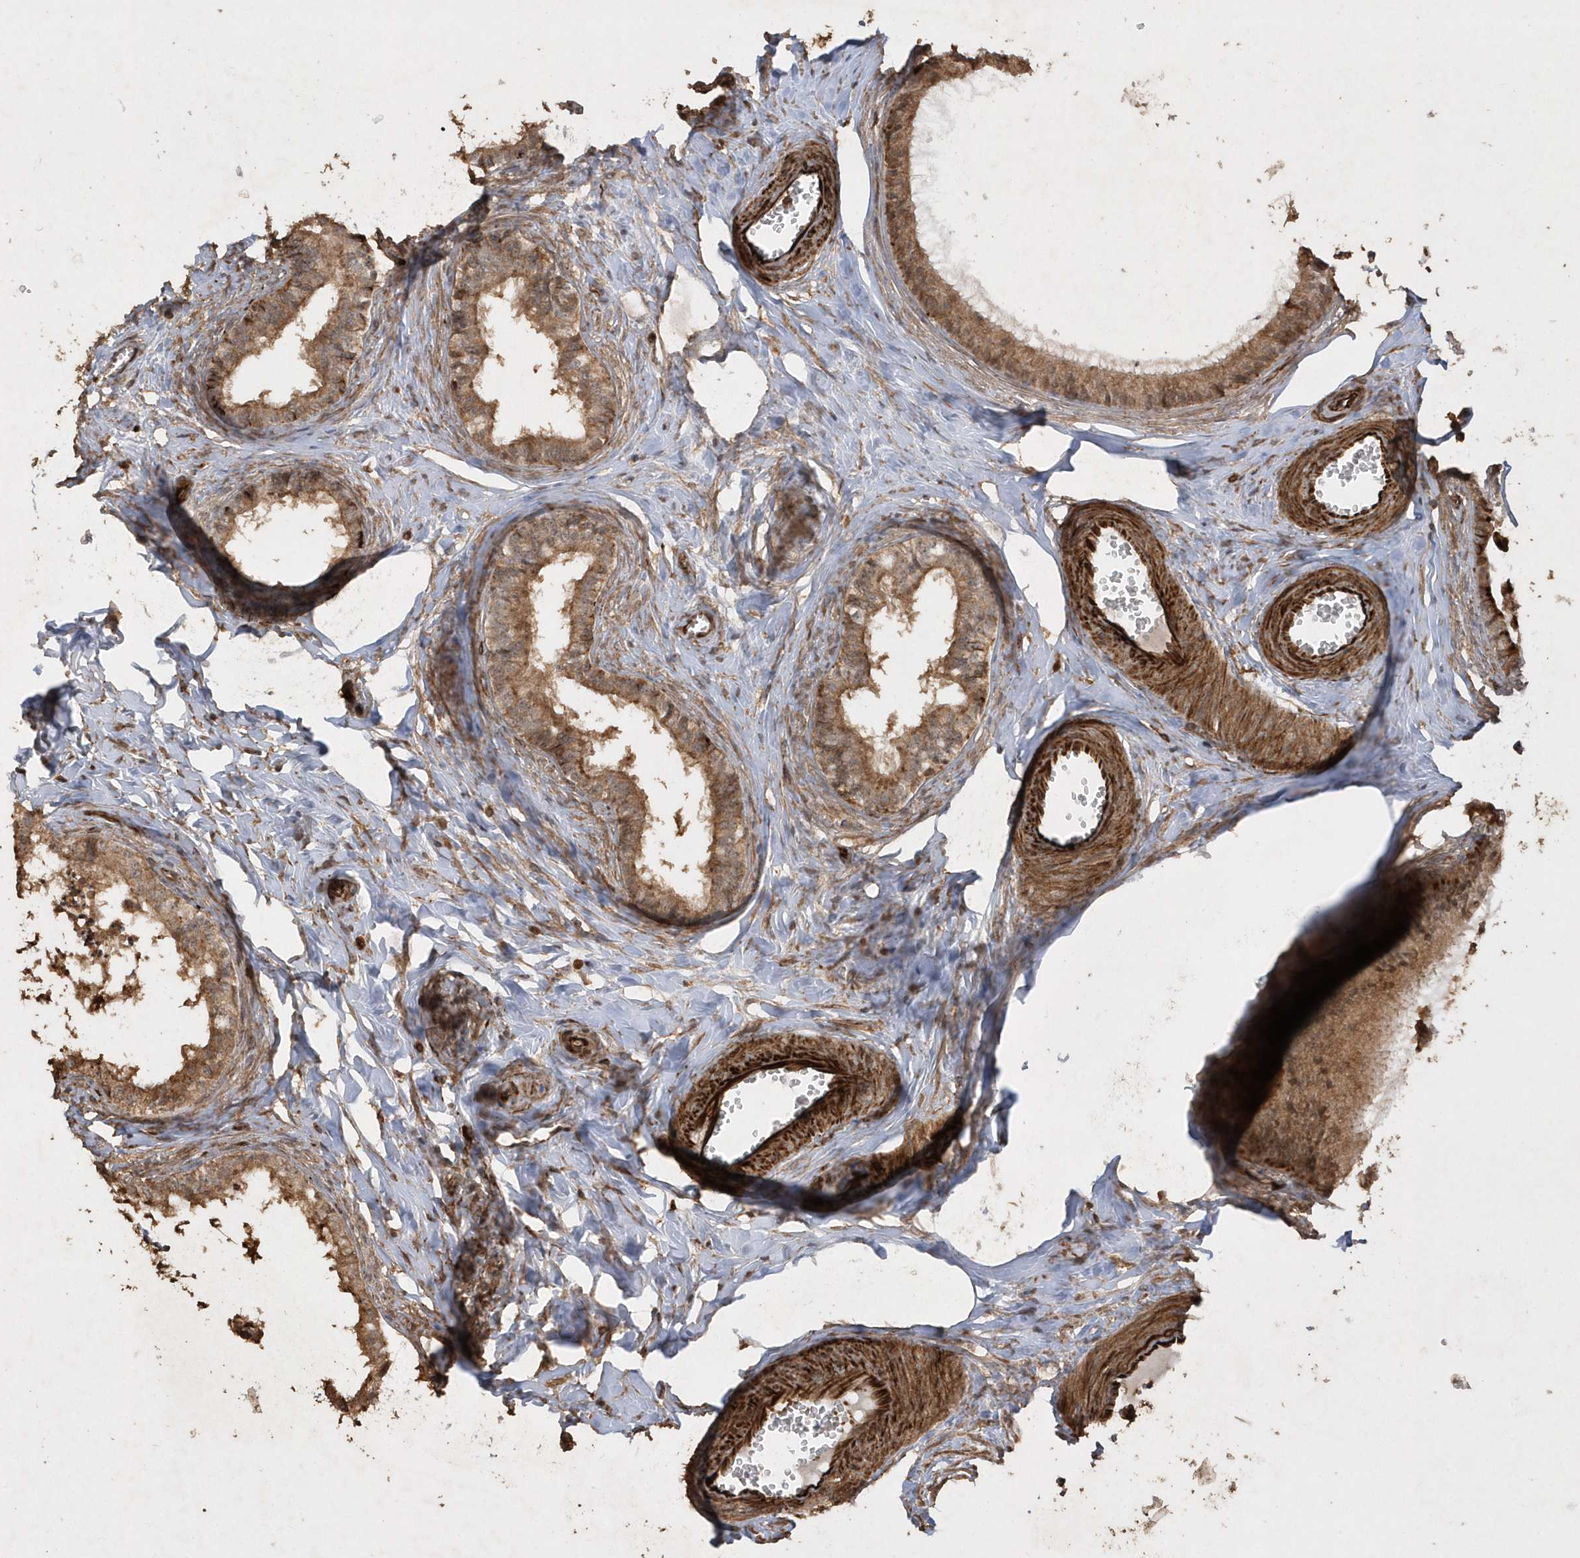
{"staining": {"intensity": "moderate", "quantity": ">75%", "location": "cytoplasmic/membranous"}, "tissue": "epididymis", "cell_type": "Glandular cells", "image_type": "normal", "snomed": [{"axis": "morphology", "description": "Normal tissue, NOS"}, {"axis": "topography", "description": "Epididymis"}], "caption": "This photomicrograph demonstrates immunohistochemistry staining of benign epididymis, with medium moderate cytoplasmic/membranous staining in about >75% of glandular cells.", "gene": "AVPI1", "patient": {"sex": "male", "age": 36}}